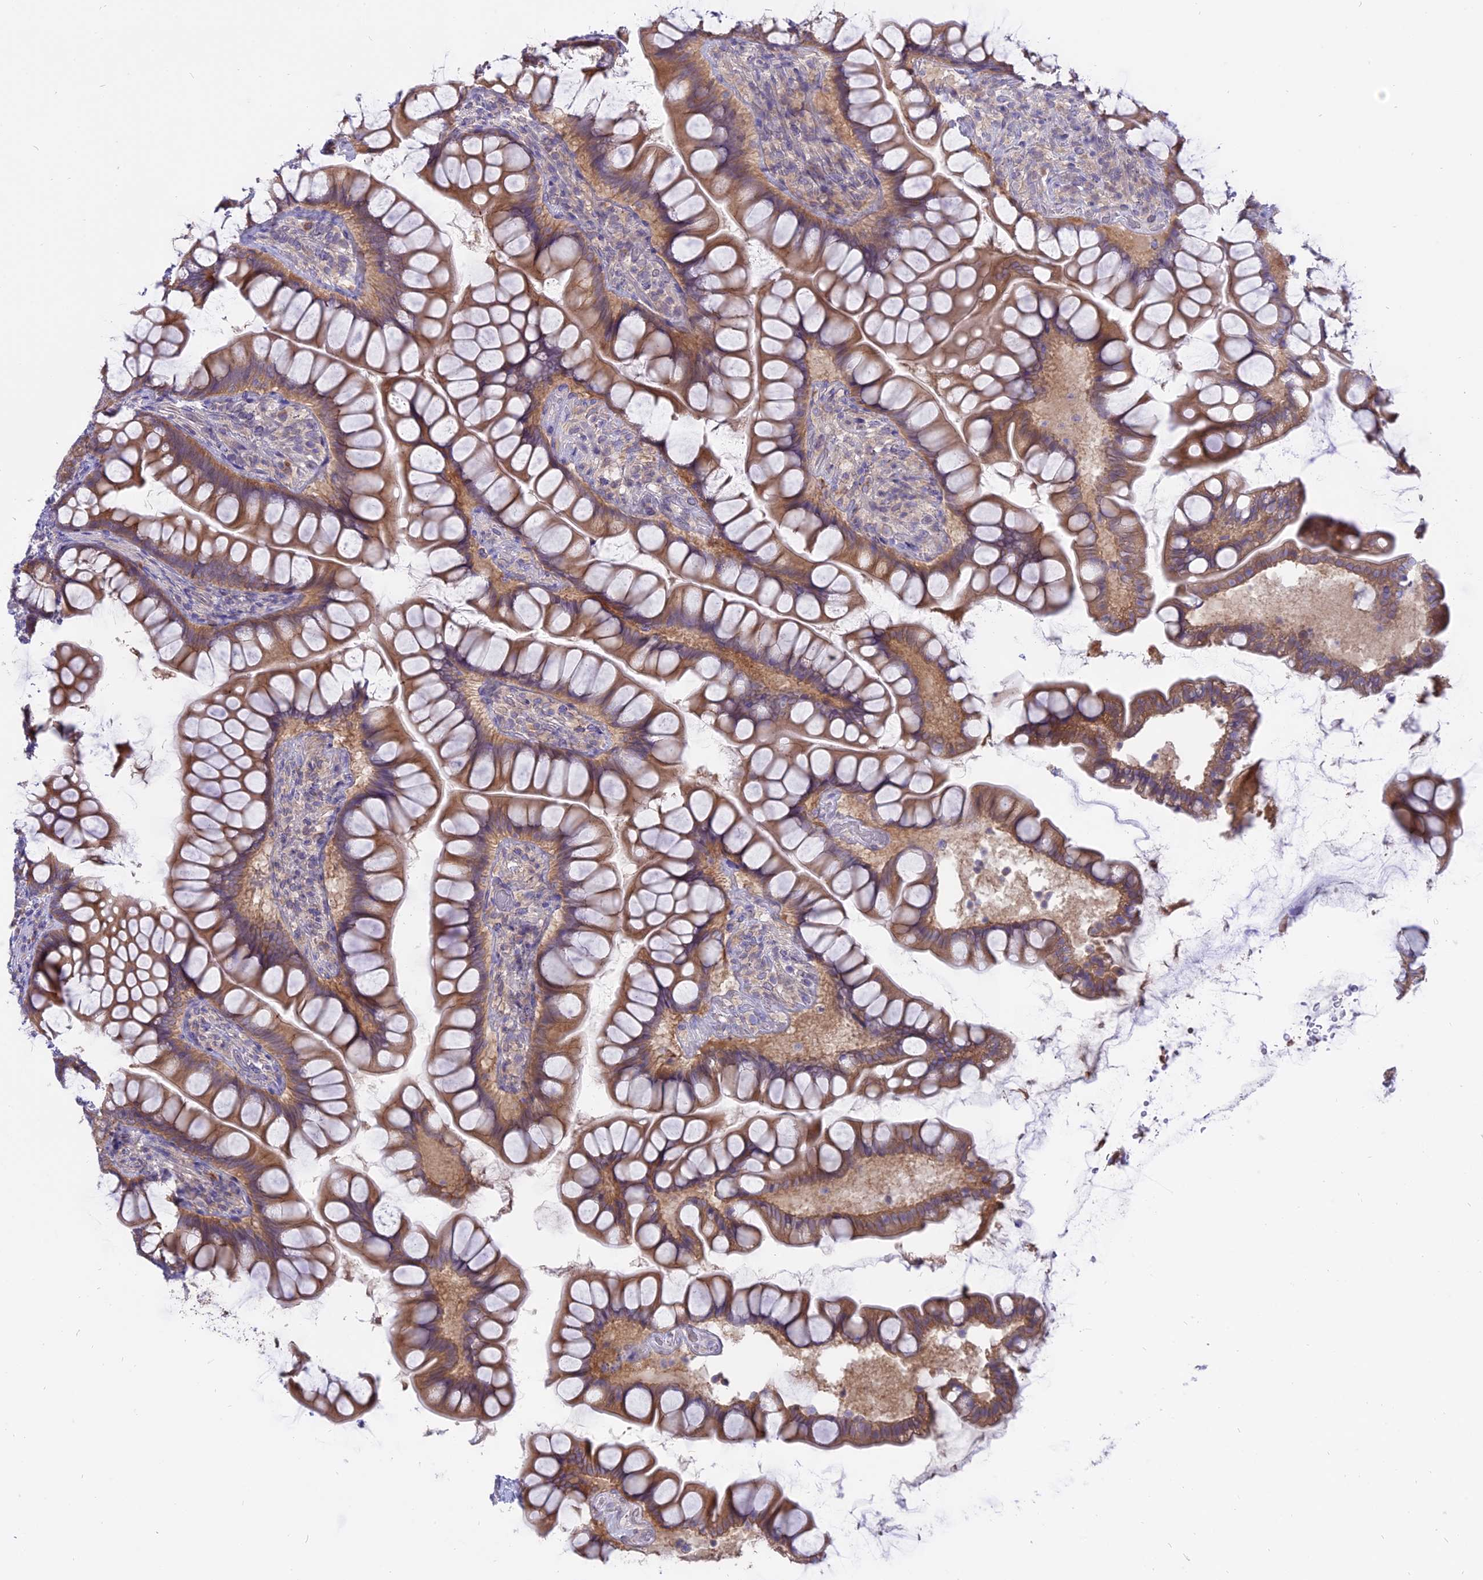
{"staining": {"intensity": "moderate", "quantity": ">75%", "location": "cytoplasmic/membranous"}, "tissue": "small intestine", "cell_type": "Glandular cells", "image_type": "normal", "snomed": [{"axis": "morphology", "description": "Normal tissue, NOS"}, {"axis": "topography", "description": "Small intestine"}], "caption": "Moderate cytoplasmic/membranous expression is identified in approximately >75% of glandular cells in unremarkable small intestine.", "gene": "IL21R", "patient": {"sex": "male", "age": 70}}